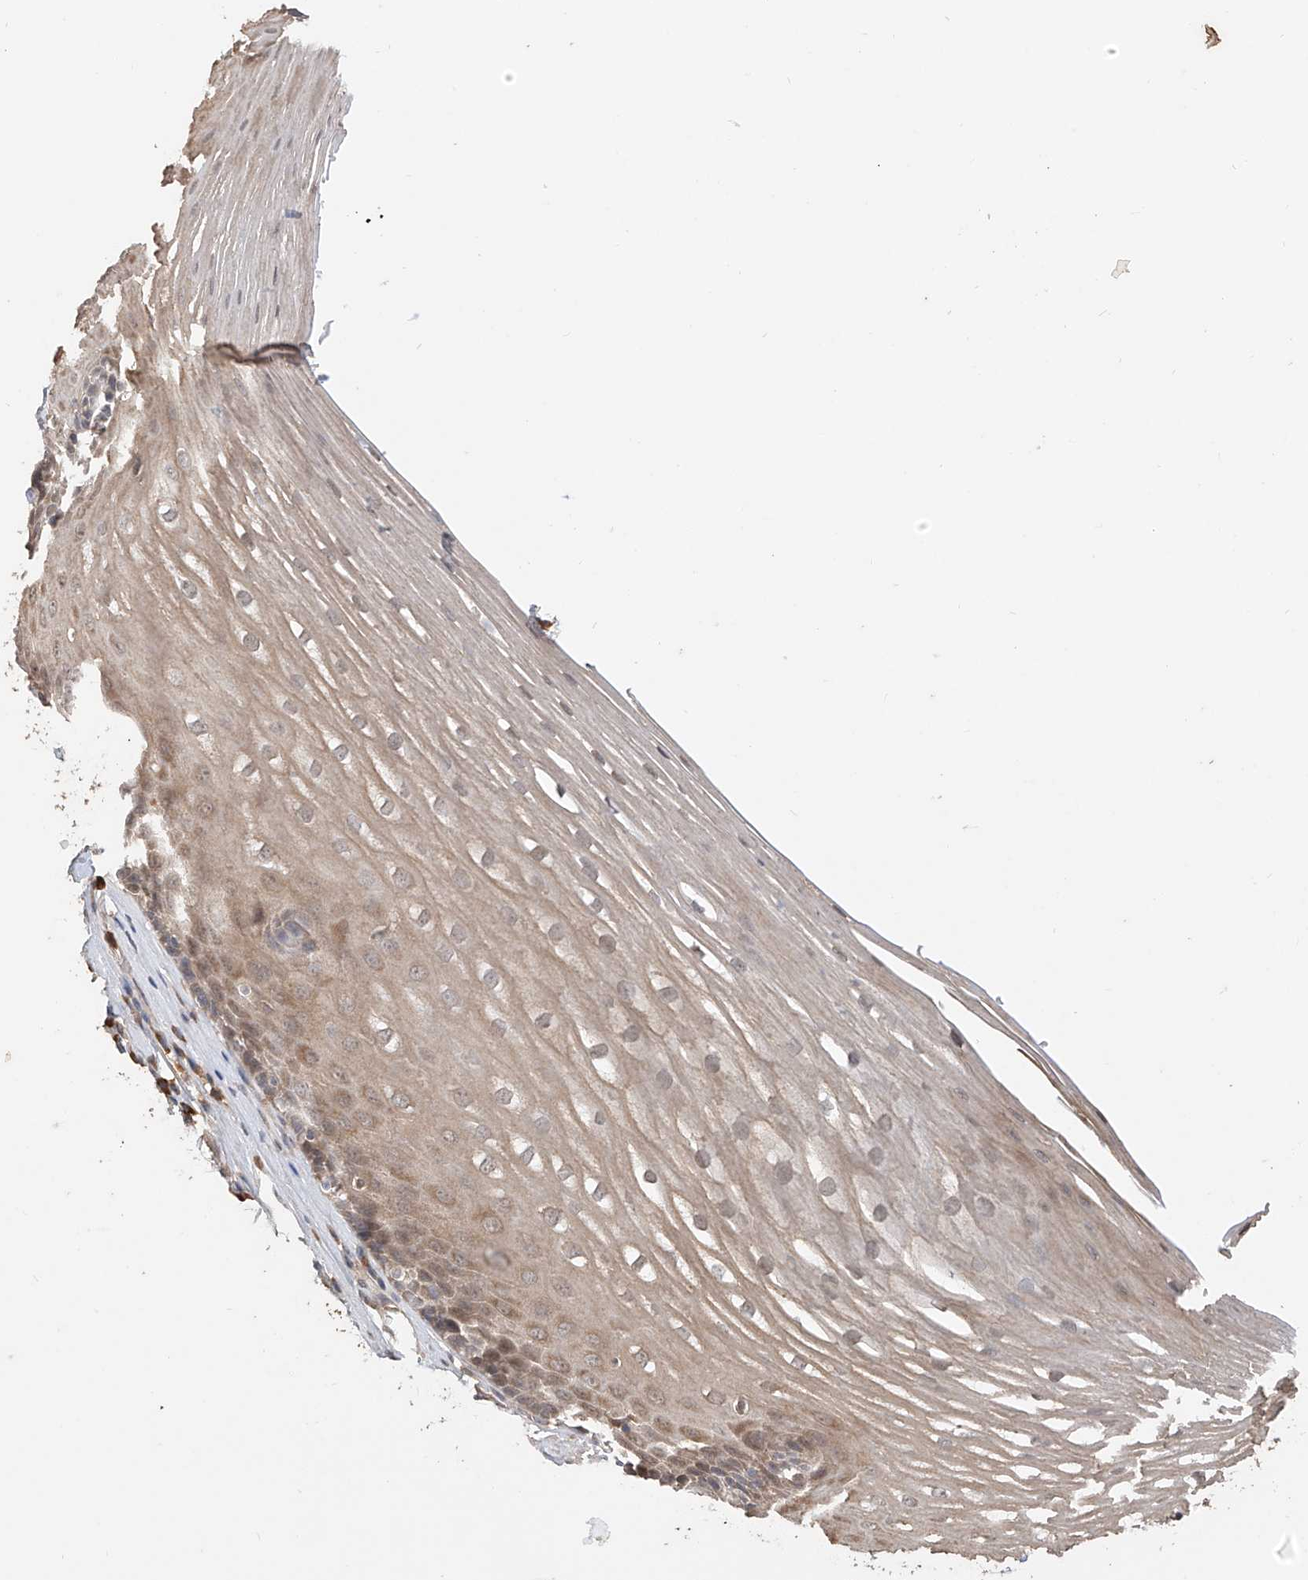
{"staining": {"intensity": "weak", "quantity": "25%-75%", "location": "cytoplasmic/membranous"}, "tissue": "esophagus", "cell_type": "Squamous epithelial cells", "image_type": "normal", "snomed": [{"axis": "morphology", "description": "Normal tissue, NOS"}, {"axis": "topography", "description": "Esophagus"}], "caption": "Squamous epithelial cells demonstrate low levels of weak cytoplasmic/membranous staining in about 25%-75% of cells in unremarkable human esophagus. (DAB = brown stain, brightfield microscopy at high magnification).", "gene": "OFD1", "patient": {"sex": "male", "age": 62}}